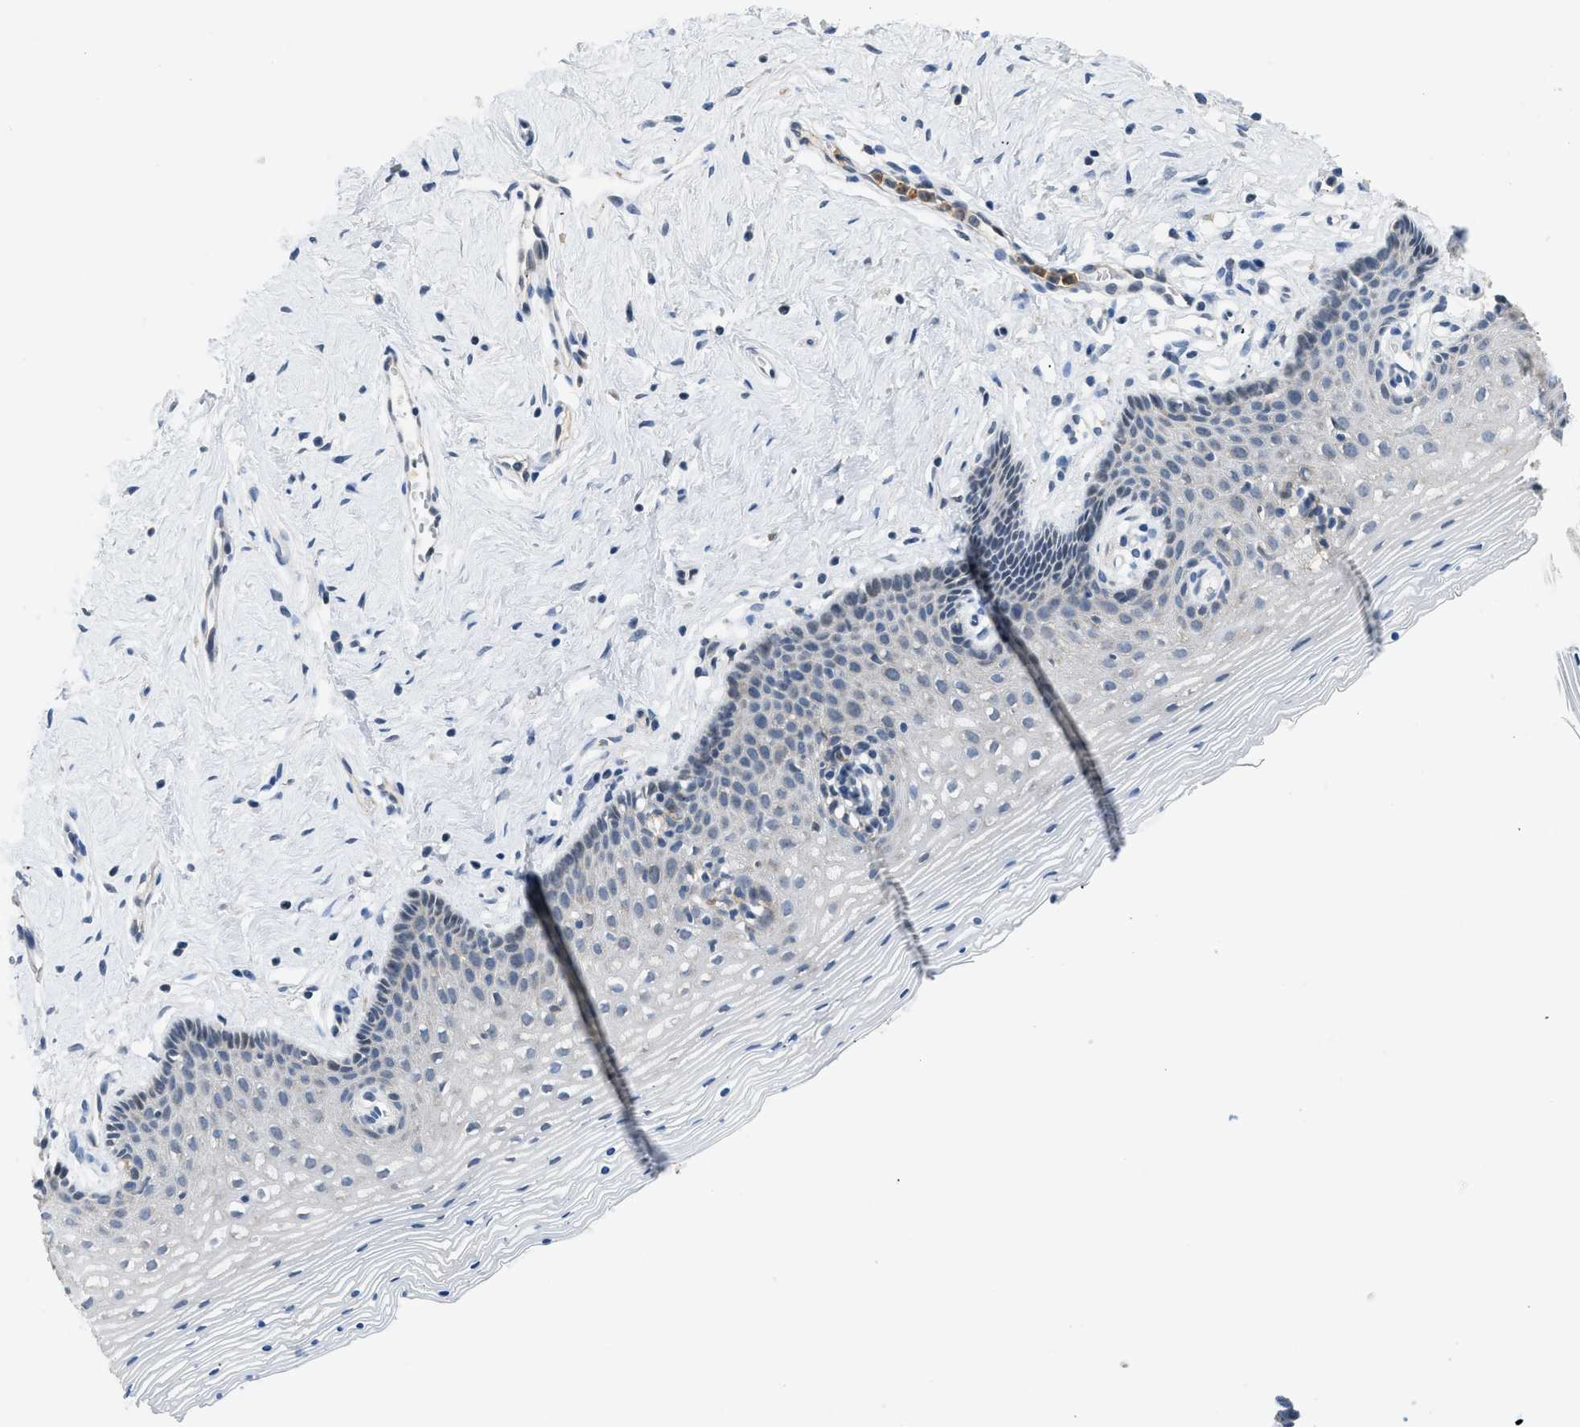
{"staining": {"intensity": "negative", "quantity": "none", "location": "none"}, "tissue": "vagina", "cell_type": "Squamous epithelial cells", "image_type": "normal", "snomed": [{"axis": "morphology", "description": "Normal tissue, NOS"}, {"axis": "topography", "description": "Vagina"}], "caption": "Histopathology image shows no protein positivity in squamous epithelial cells of benign vagina. Nuclei are stained in blue.", "gene": "TOMM34", "patient": {"sex": "female", "age": 32}}